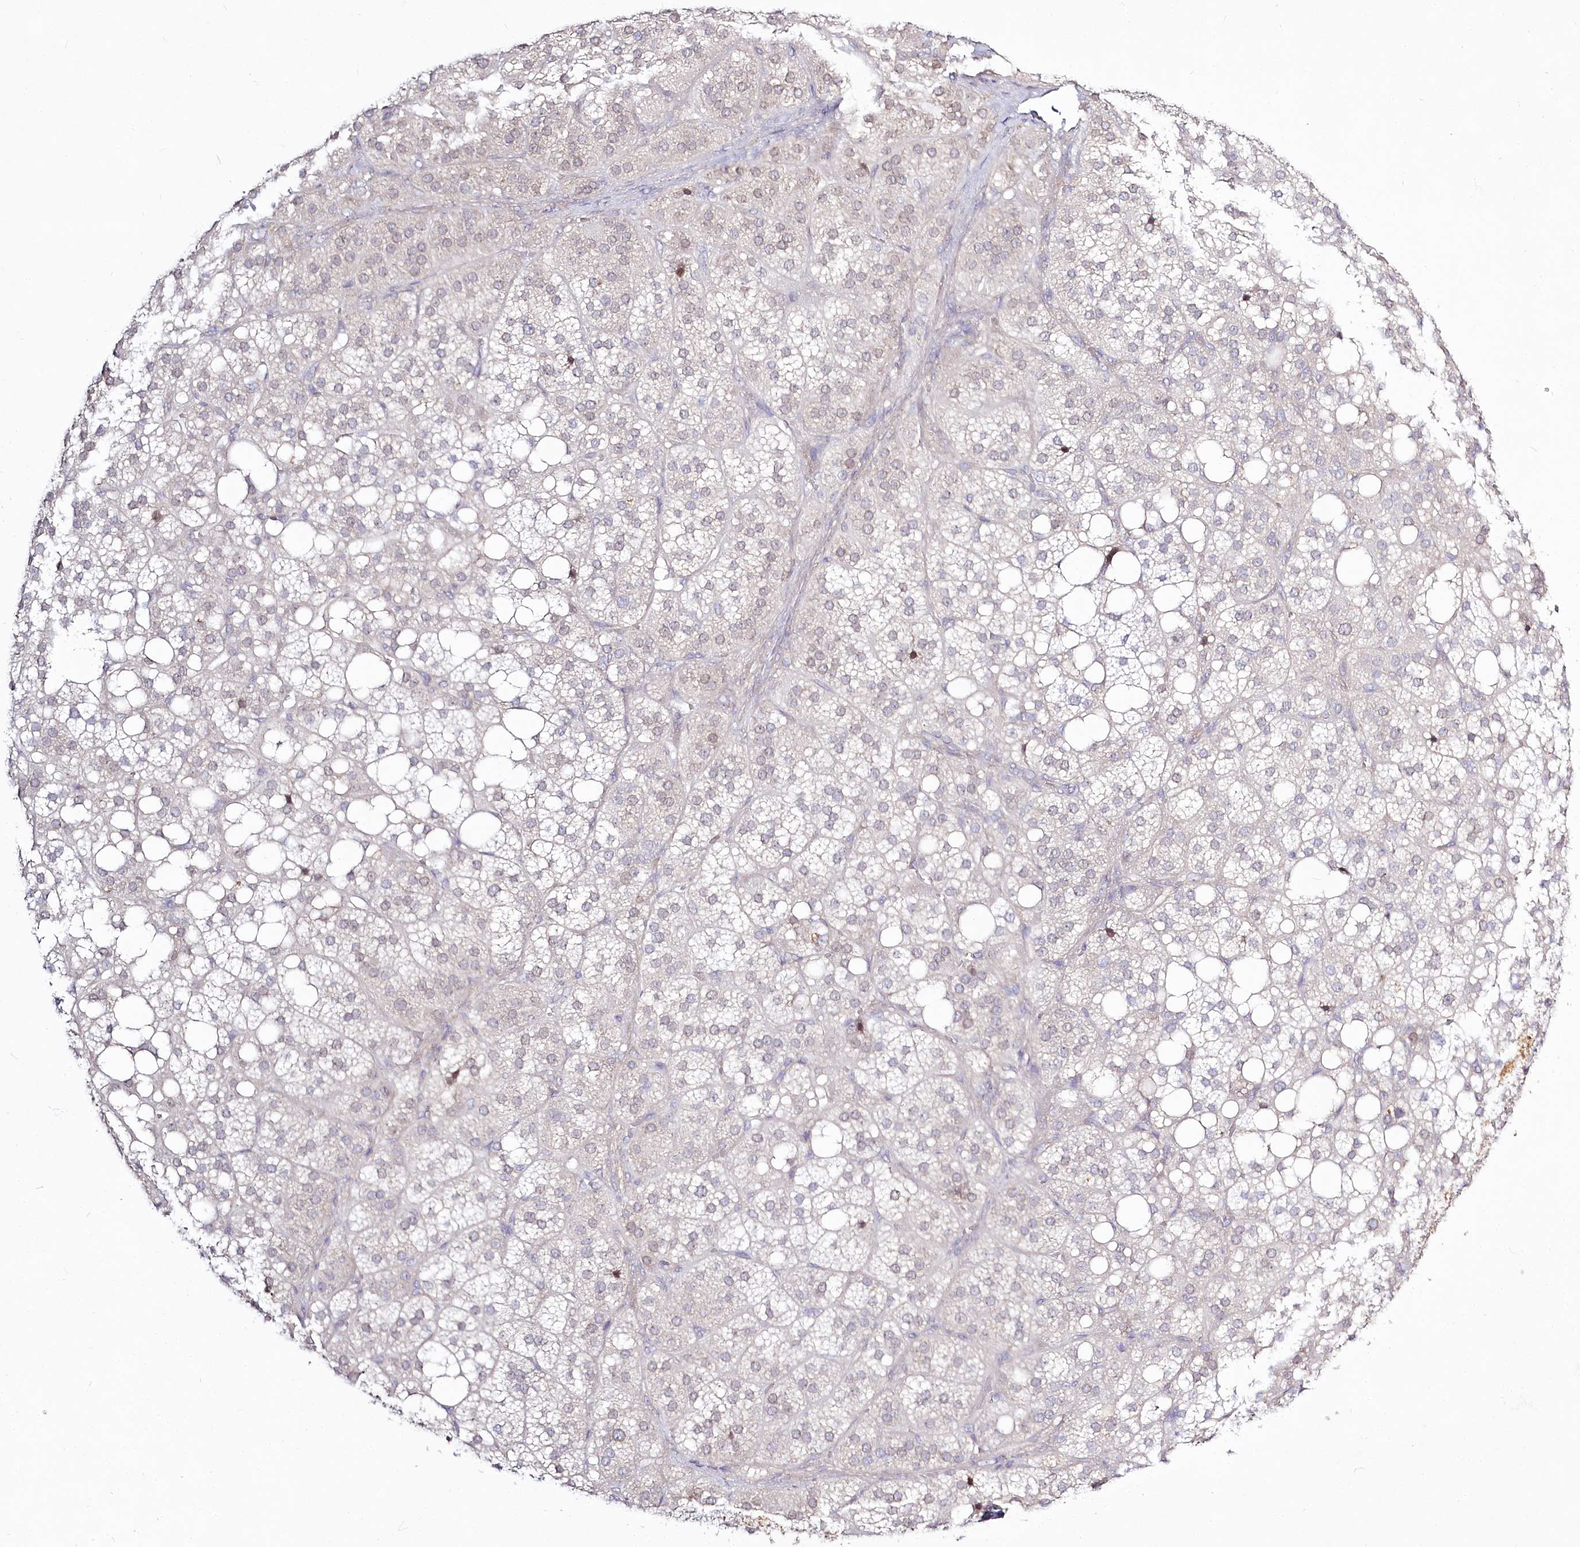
{"staining": {"intensity": "strong", "quantity": "<25%", "location": "cytoplasmic/membranous"}, "tissue": "adrenal gland", "cell_type": "Glandular cells", "image_type": "normal", "snomed": [{"axis": "morphology", "description": "Normal tissue, NOS"}, {"axis": "topography", "description": "Adrenal gland"}], "caption": "Glandular cells show medium levels of strong cytoplasmic/membranous expression in approximately <25% of cells in normal human adrenal gland.", "gene": "SPINK13", "patient": {"sex": "female", "age": 59}}